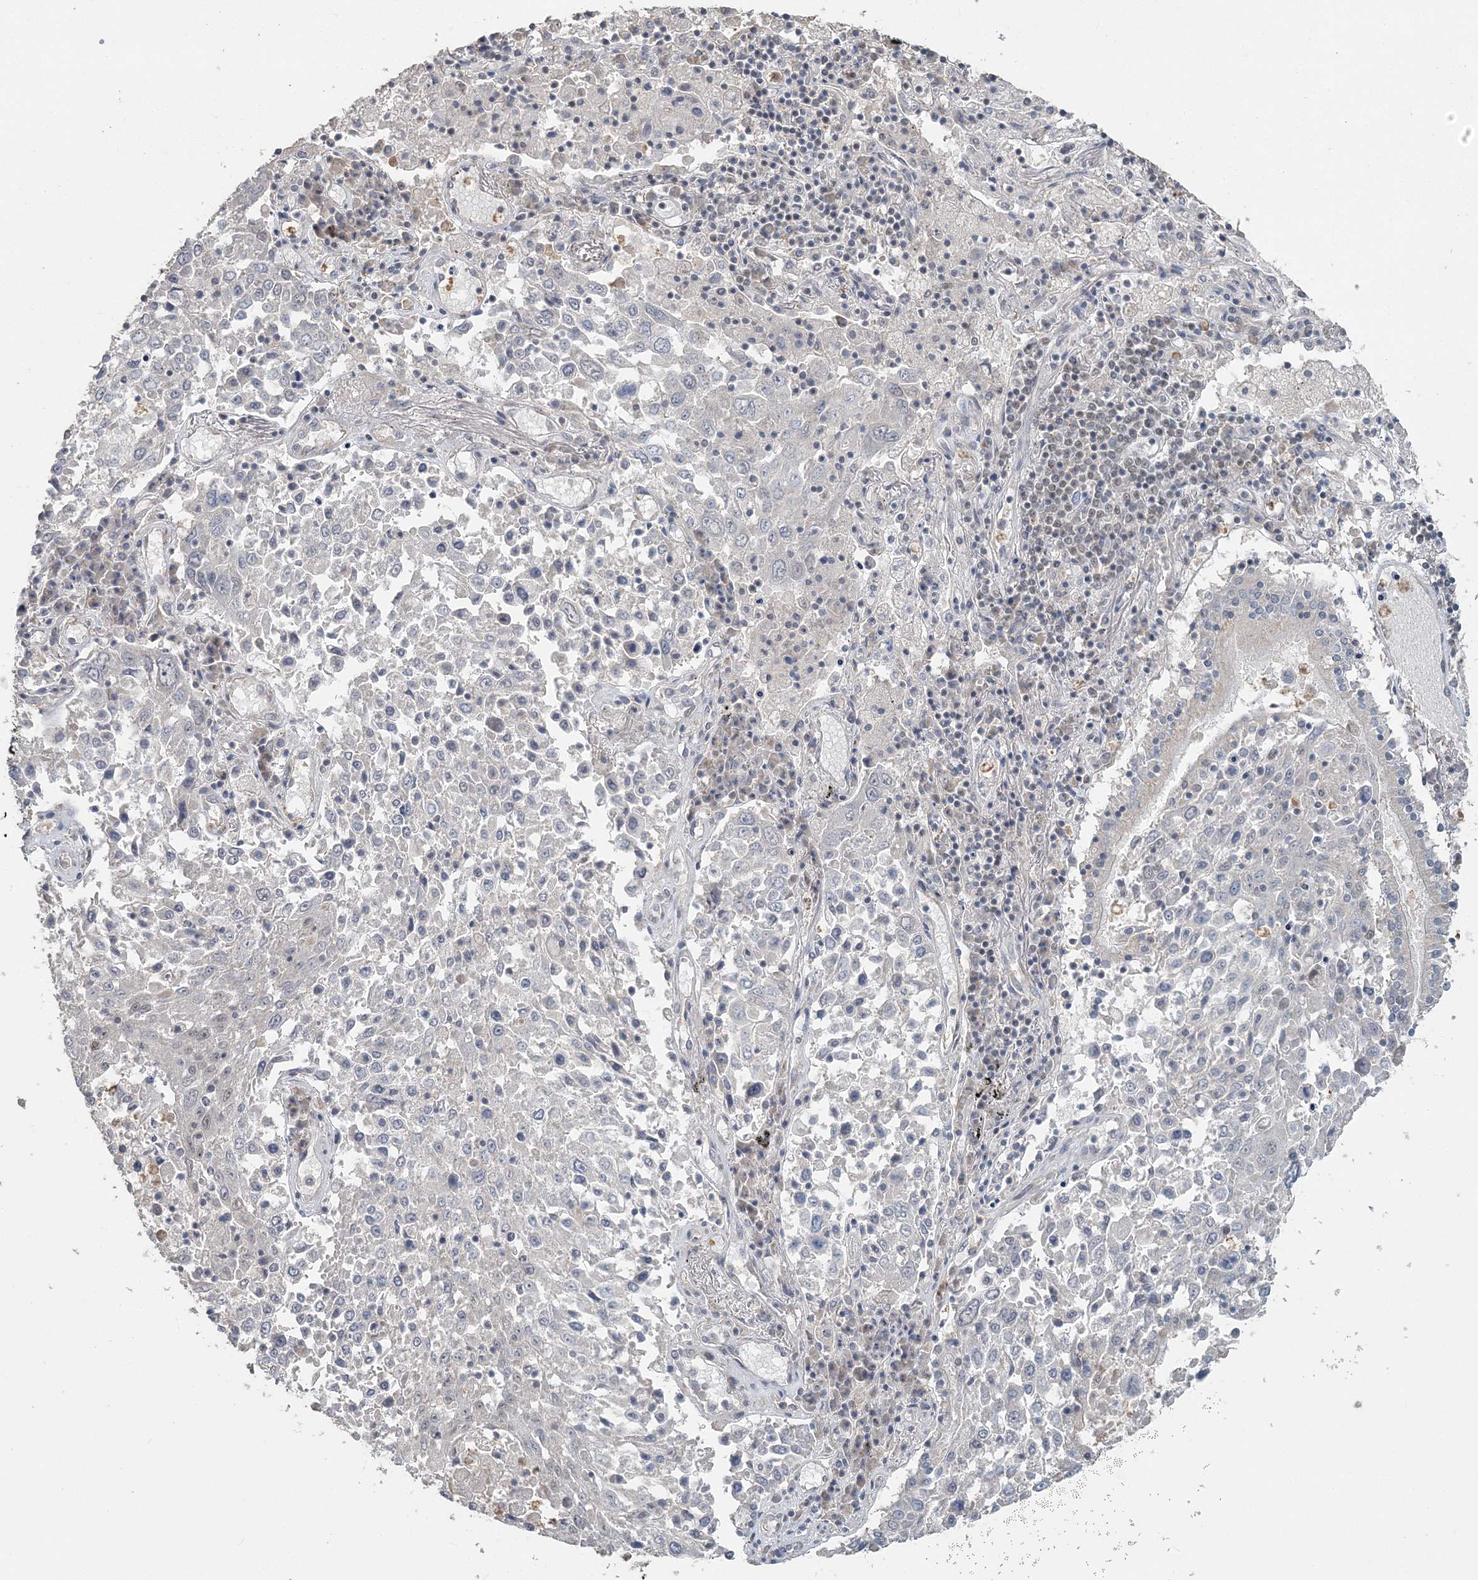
{"staining": {"intensity": "negative", "quantity": "none", "location": "none"}, "tissue": "lung cancer", "cell_type": "Tumor cells", "image_type": "cancer", "snomed": [{"axis": "morphology", "description": "Squamous cell carcinoma, NOS"}, {"axis": "topography", "description": "Lung"}], "caption": "A histopathology image of human lung squamous cell carcinoma is negative for staining in tumor cells. Nuclei are stained in blue.", "gene": "UIMC1", "patient": {"sex": "male", "age": 65}}